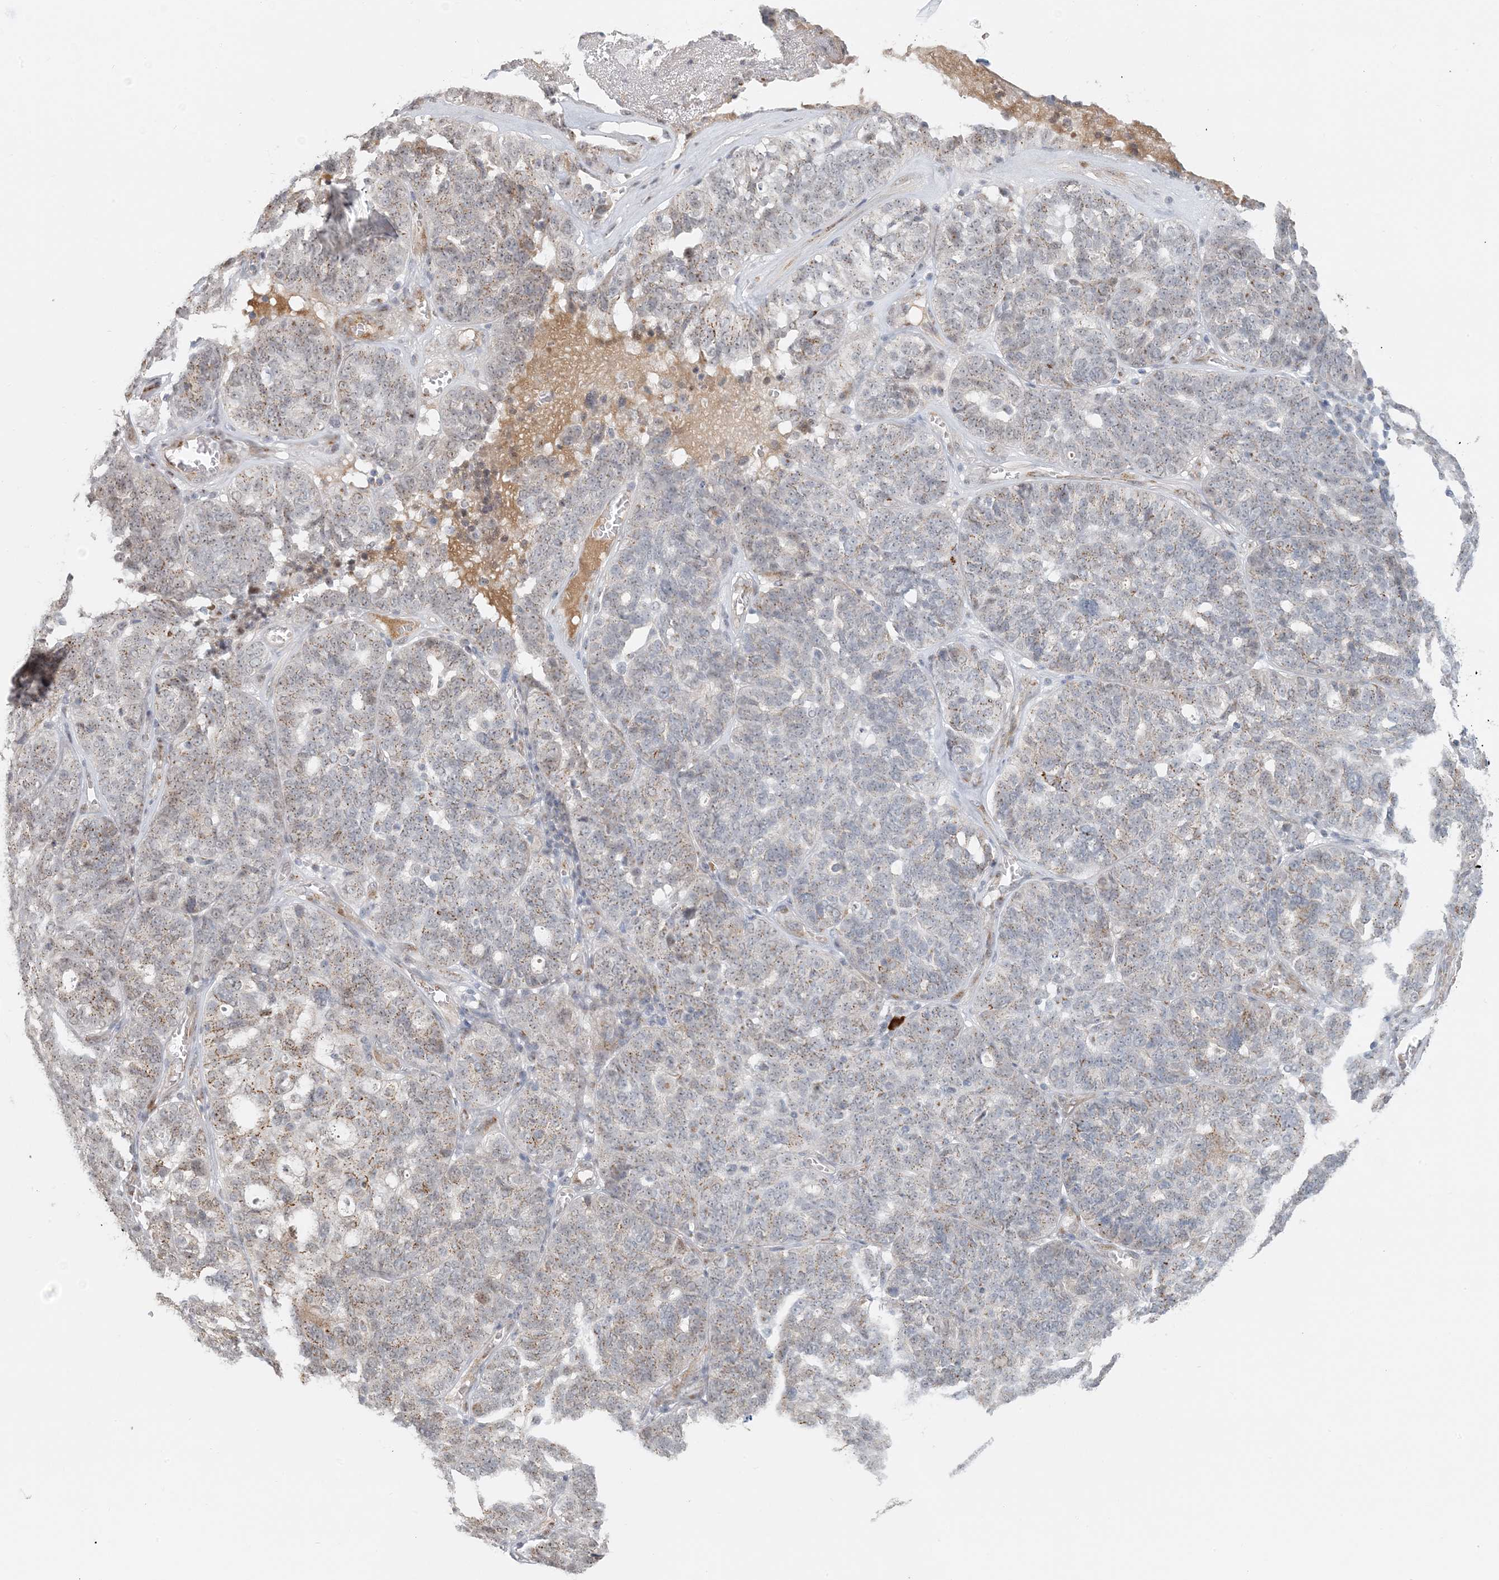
{"staining": {"intensity": "weak", "quantity": "25%-75%", "location": "cytoplasmic/membranous"}, "tissue": "ovarian cancer", "cell_type": "Tumor cells", "image_type": "cancer", "snomed": [{"axis": "morphology", "description": "Cystadenocarcinoma, serous, NOS"}, {"axis": "topography", "description": "Ovary"}], "caption": "Immunohistochemical staining of human ovarian cancer (serous cystadenocarcinoma) reveals low levels of weak cytoplasmic/membranous protein expression in approximately 25%-75% of tumor cells. The protein is shown in brown color, while the nuclei are stained blue.", "gene": "ZCCHC4", "patient": {"sex": "female", "age": 59}}